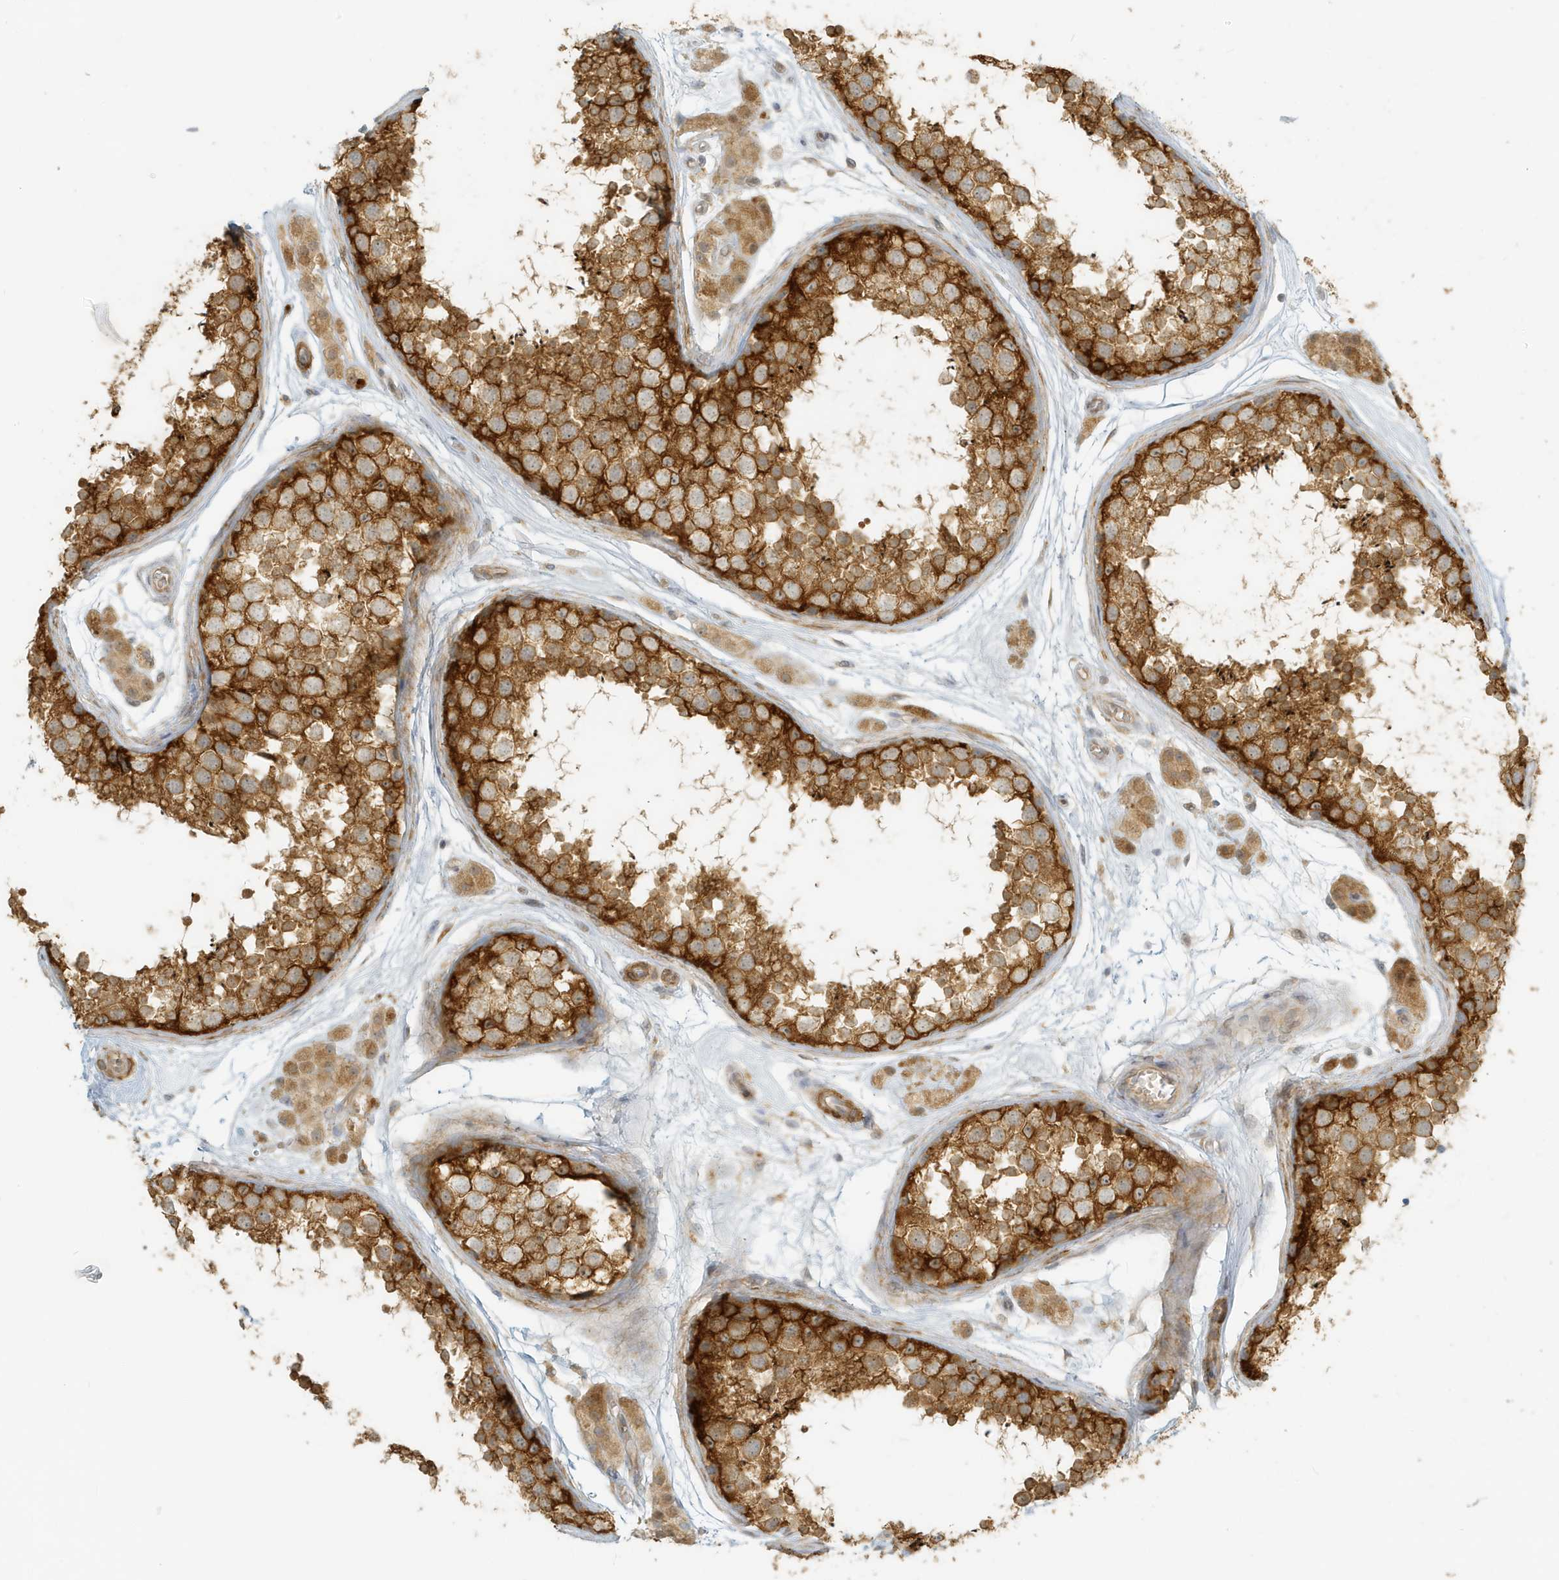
{"staining": {"intensity": "strong", "quantity": ">75%", "location": "cytoplasmic/membranous"}, "tissue": "testis", "cell_type": "Cells in seminiferous ducts", "image_type": "normal", "snomed": [{"axis": "morphology", "description": "Normal tissue, NOS"}, {"axis": "topography", "description": "Testis"}], "caption": "About >75% of cells in seminiferous ducts in unremarkable testis reveal strong cytoplasmic/membranous protein positivity as visualized by brown immunohistochemical staining.", "gene": "MCOLN1", "patient": {"sex": "male", "age": 56}}